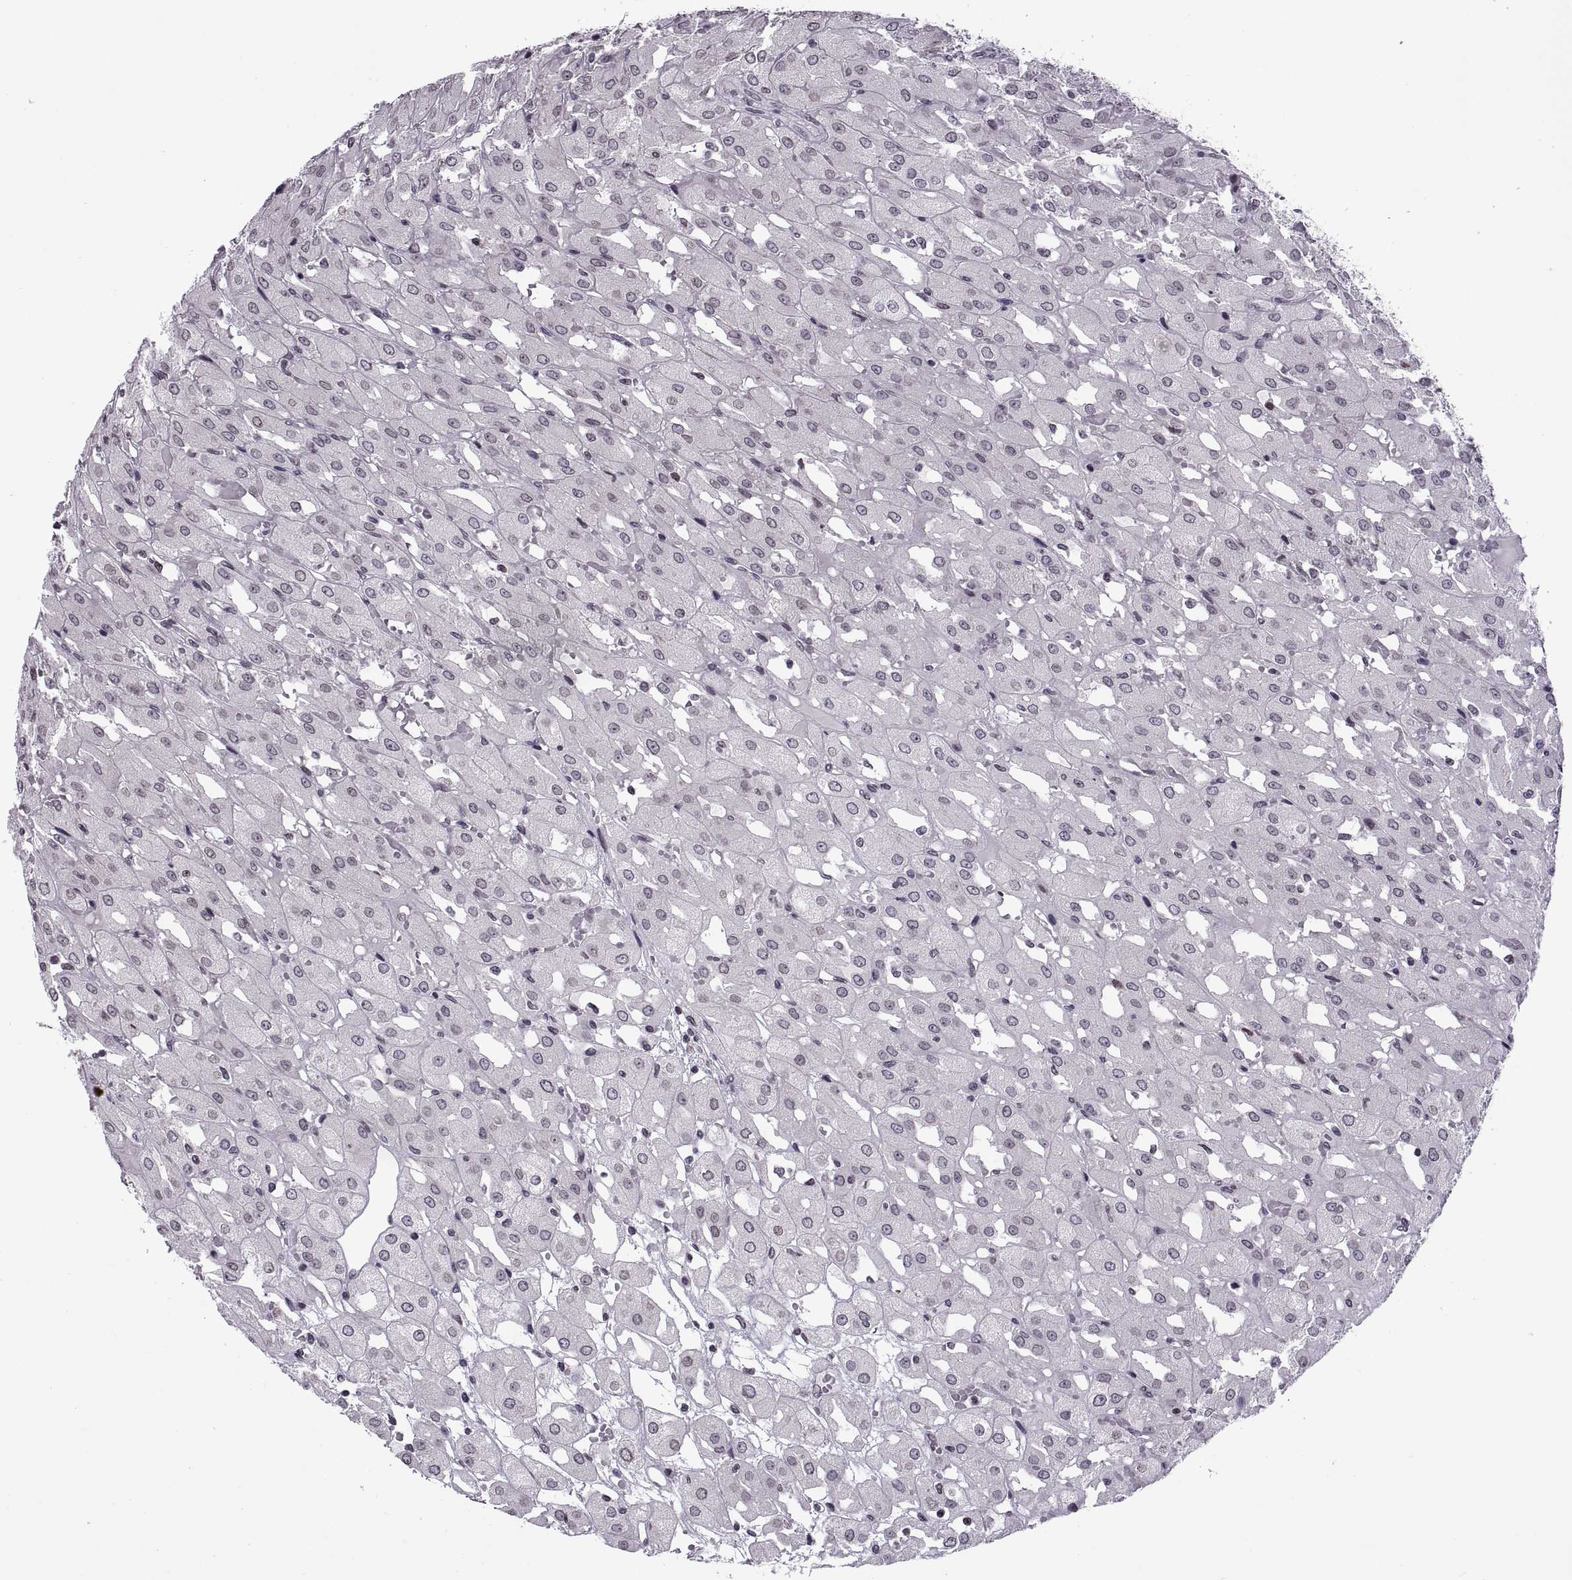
{"staining": {"intensity": "negative", "quantity": "none", "location": "none"}, "tissue": "renal cancer", "cell_type": "Tumor cells", "image_type": "cancer", "snomed": [{"axis": "morphology", "description": "Adenocarcinoma, NOS"}, {"axis": "topography", "description": "Kidney"}], "caption": "IHC of renal cancer shows no expression in tumor cells.", "gene": "H1-8", "patient": {"sex": "male", "age": 72}}